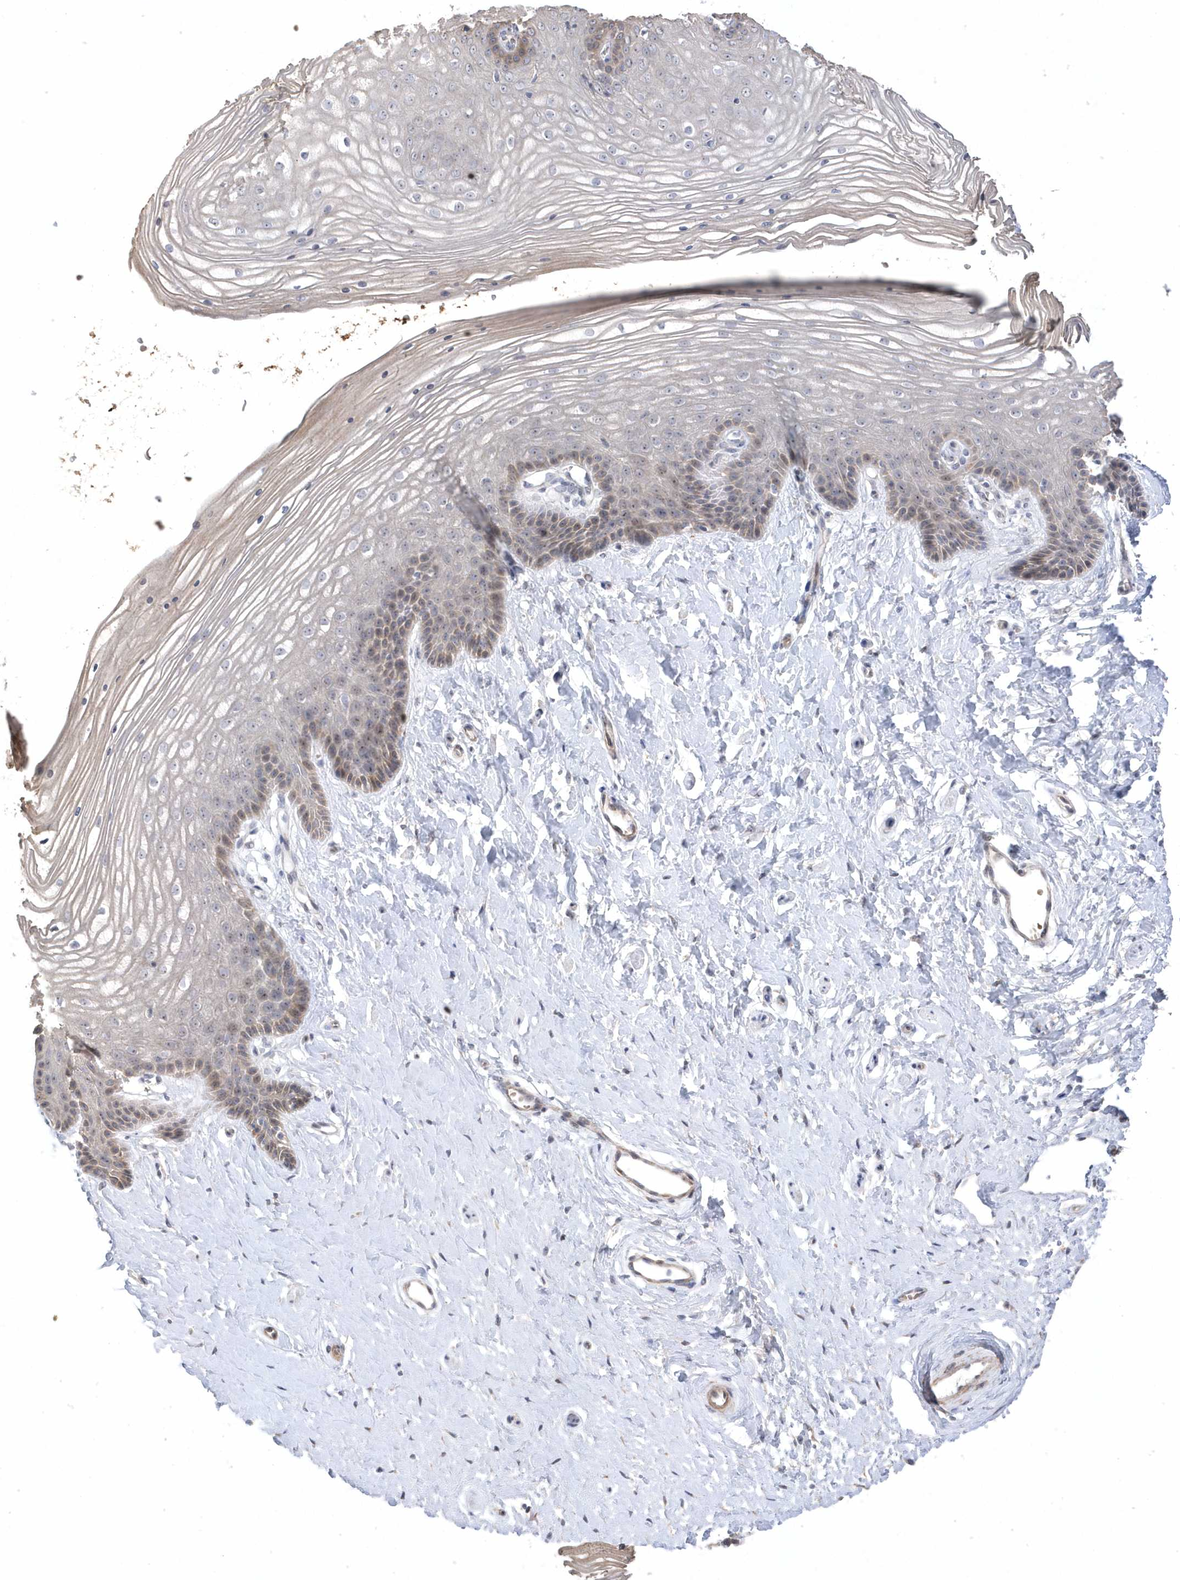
{"staining": {"intensity": "weak", "quantity": "25%-75%", "location": "cytoplasmic/membranous"}, "tissue": "vagina", "cell_type": "Squamous epithelial cells", "image_type": "normal", "snomed": [{"axis": "morphology", "description": "Normal tissue, NOS"}, {"axis": "topography", "description": "Vagina"}, {"axis": "topography", "description": "Cervix"}], "caption": "Vagina stained with a protein marker shows weak staining in squamous epithelial cells.", "gene": "GTPBP6", "patient": {"sex": "female", "age": 40}}